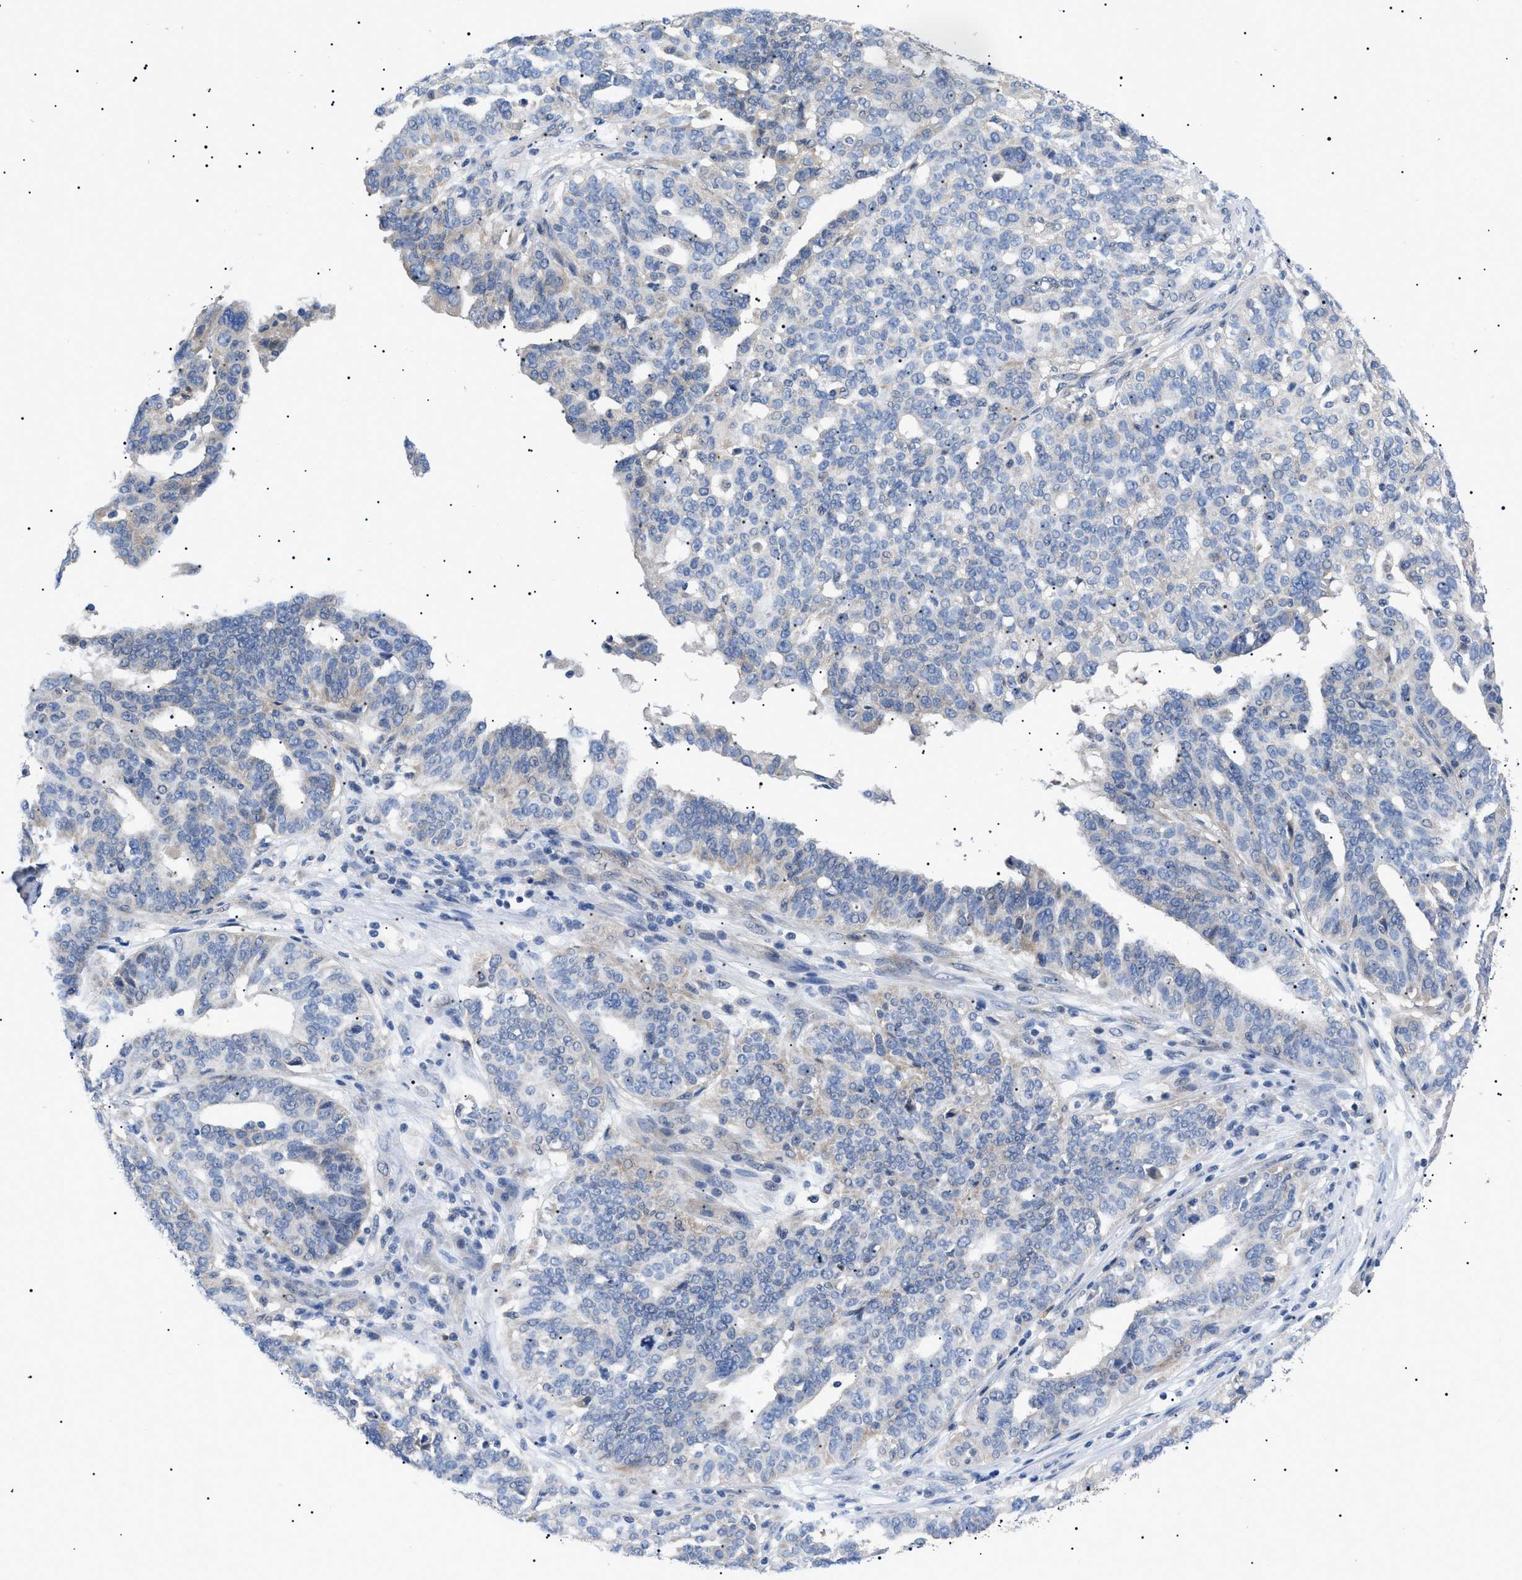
{"staining": {"intensity": "negative", "quantity": "none", "location": "none"}, "tissue": "ovarian cancer", "cell_type": "Tumor cells", "image_type": "cancer", "snomed": [{"axis": "morphology", "description": "Cystadenocarcinoma, serous, NOS"}, {"axis": "topography", "description": "Ovary"}], "caption": "DAB (3,3'-diaminobenzidine) immunohistochemical staining of serous cystadenocarcinoma (ovarian) reveals no significant staining in tumor cells.", "gene": "RIPK1", "patient": {"sex": "female", "age": 59}}